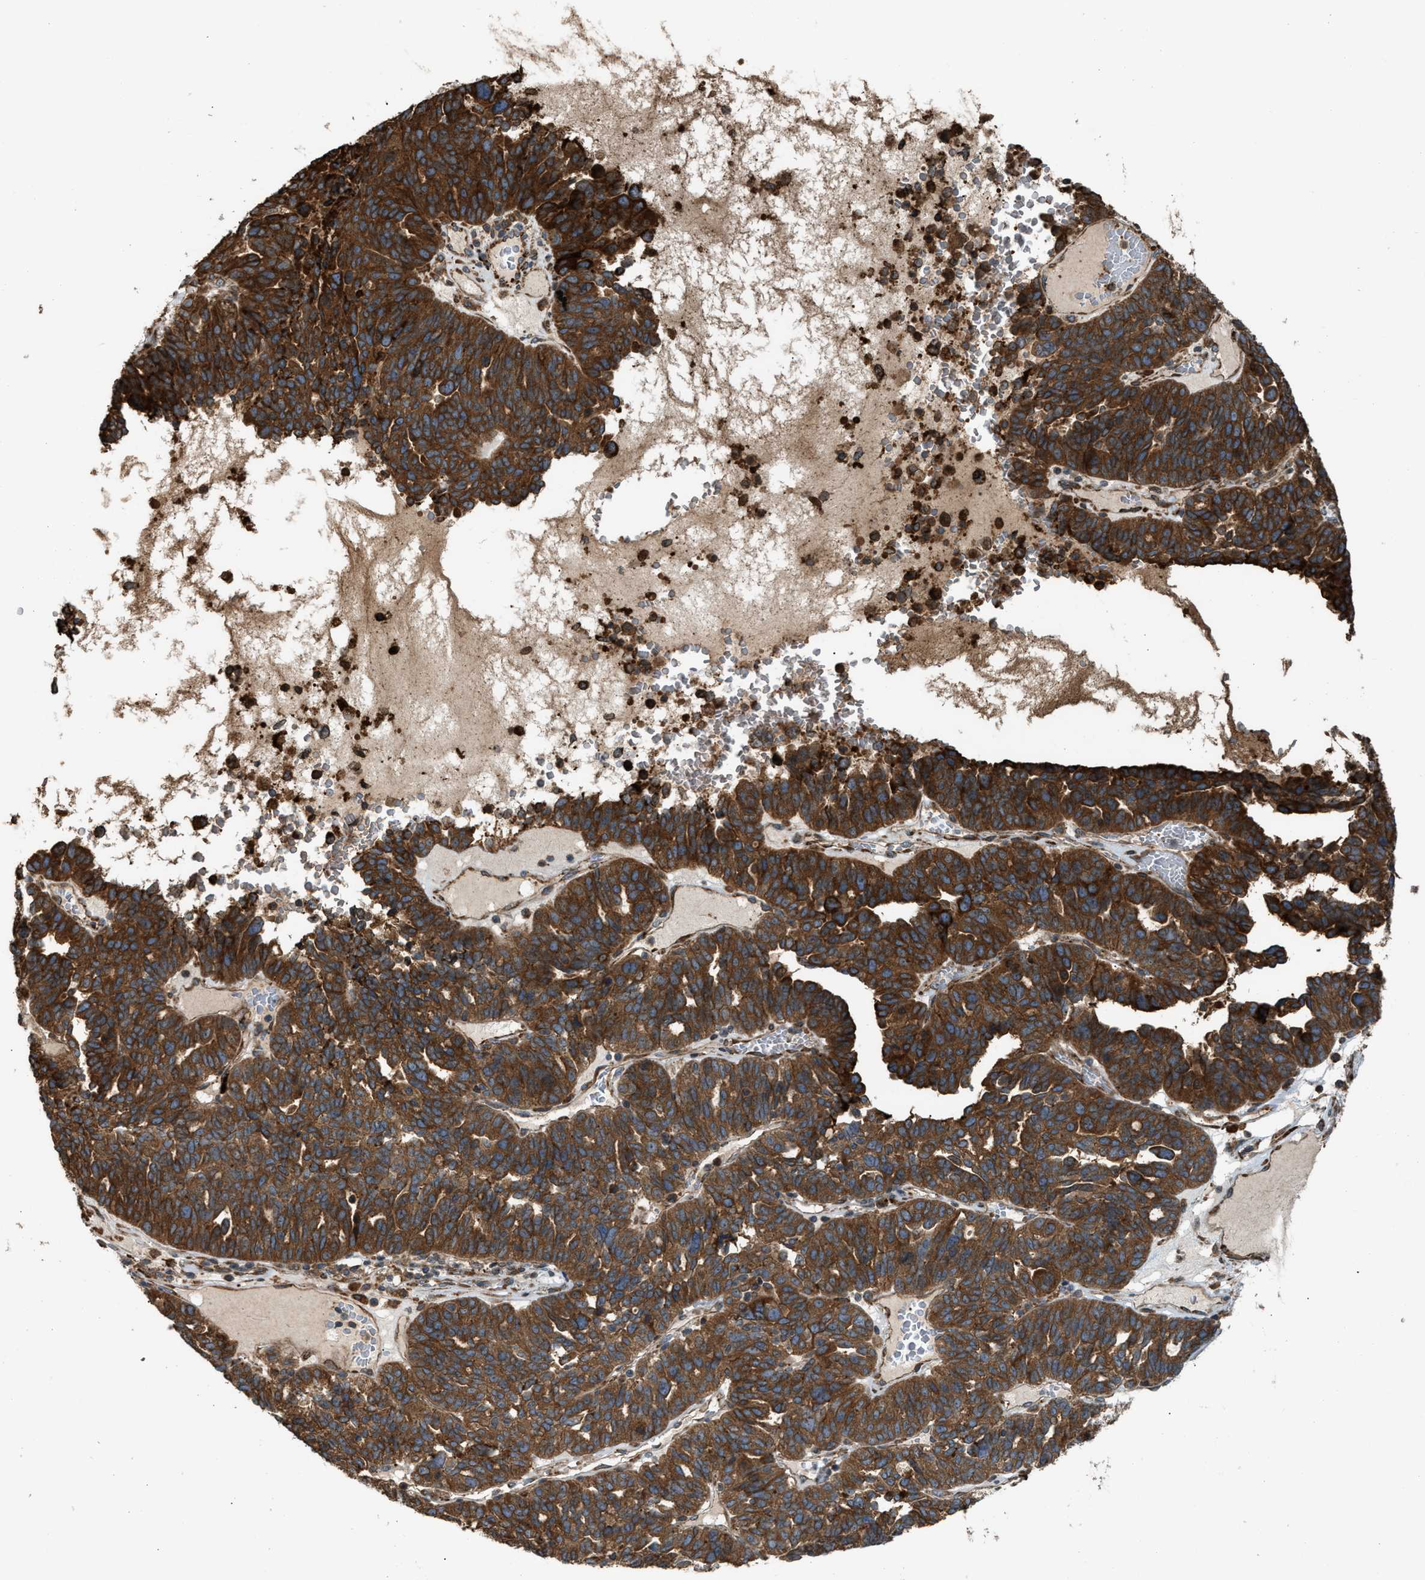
{"staining": {"intensity": "strong", "quantity": ">75%", "location": "cytoplasmic/membranous"}, "tissue": "ovarian cancer", "cell_type": "Tumor cells", "image_type": "cancer", "snomed": [{"axis": "morphology", "description": "Cystadenocarcinoma, serous, NOS"}, {"axis": "topography", "description": "Ovary"}], "caption": "Immunohistochemistry (DAB) staining of ovarian serous cystadenocarcinoma shows strong cytoplasmic/membranous protein expression in about >75% of tumor cells. The staining is performed using DAB brown chromogen to label protein expression. The nuclei are counter-stained blue using hematoxylin.", "gene": "BAIAP2L1", "patient": {"sex": "female", "age": 59}}